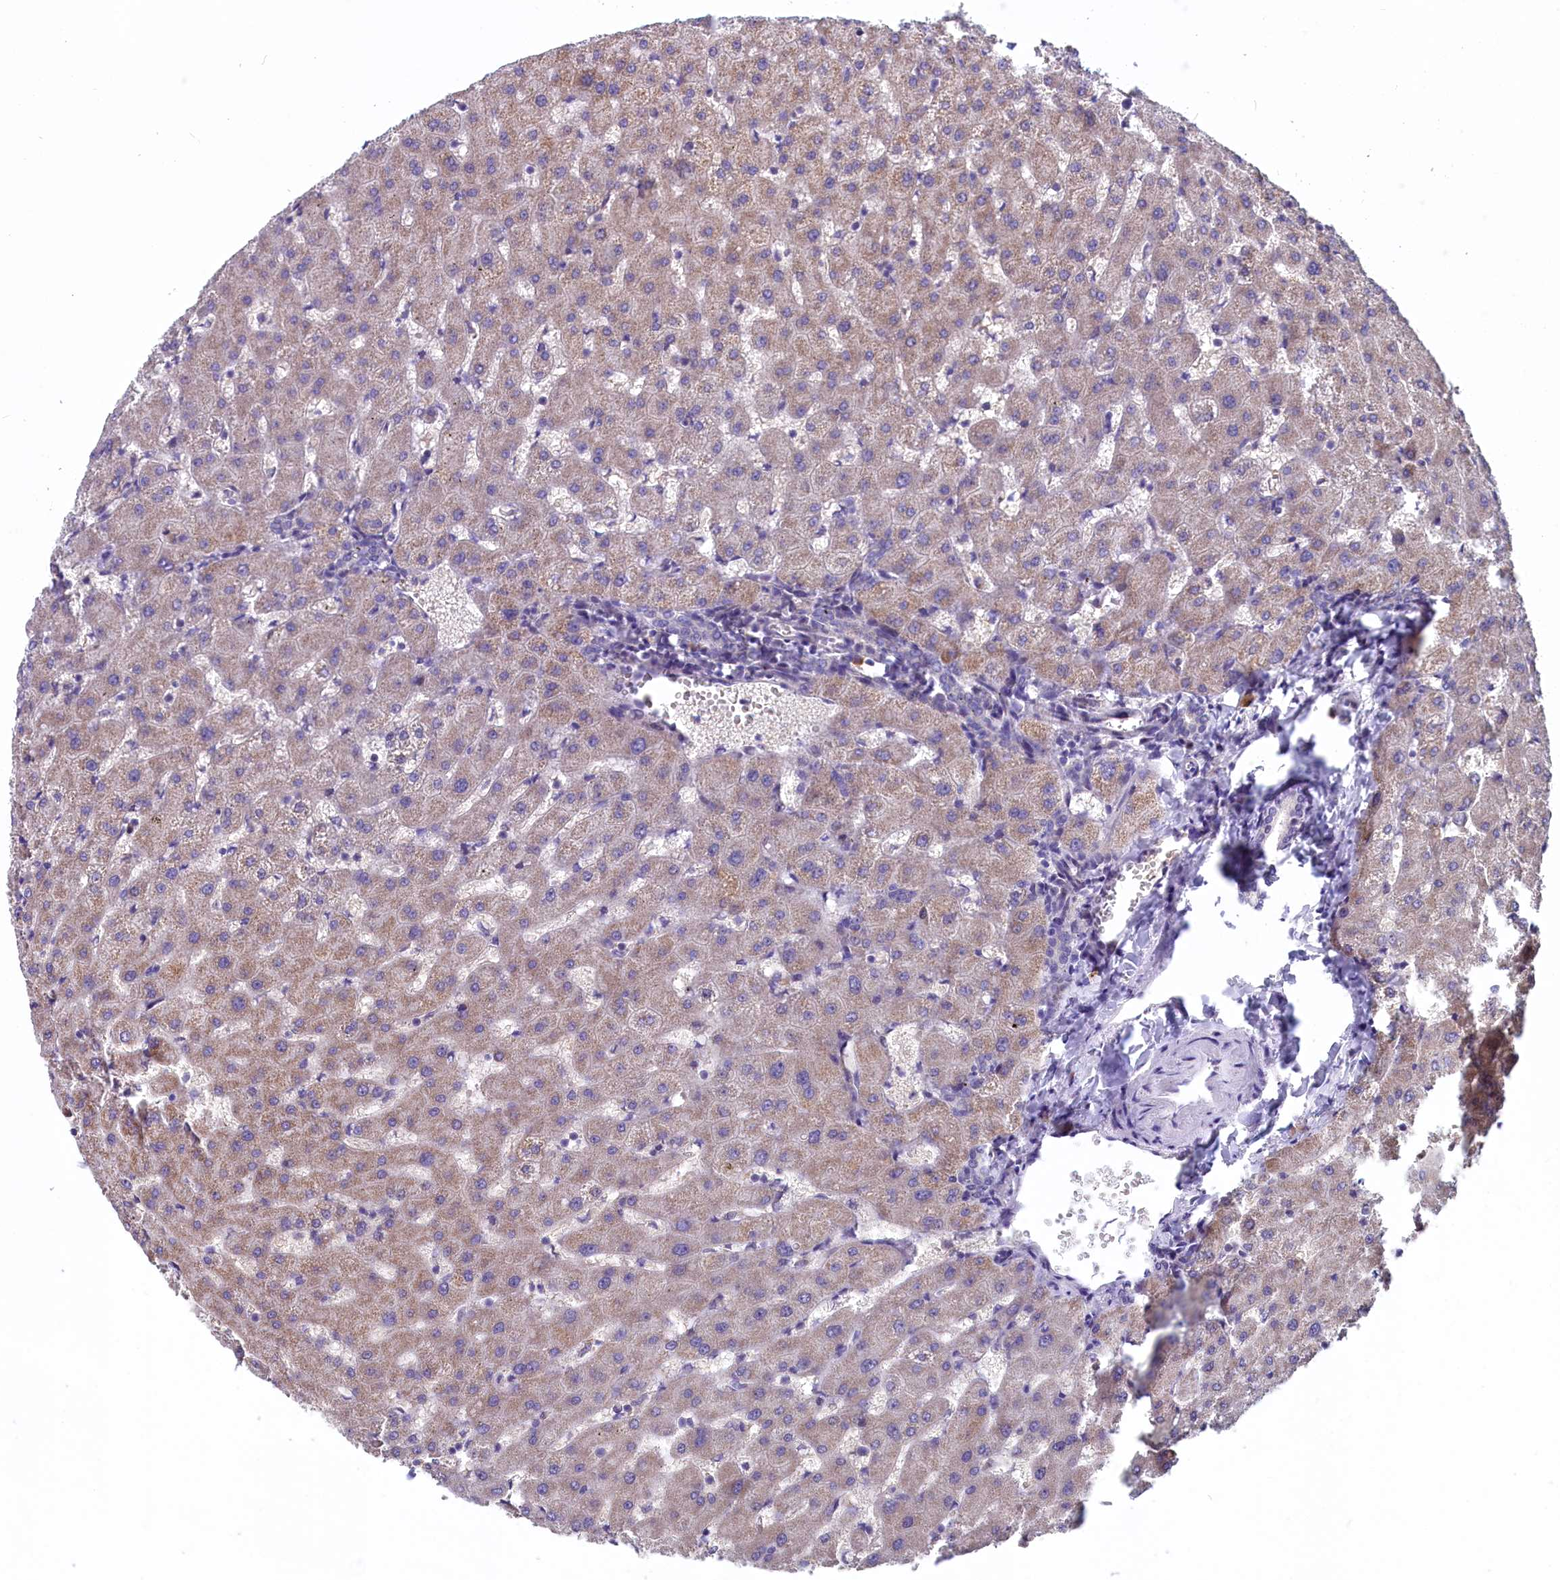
{"staining": {"intensity": "negative", "quantity": "none", "location": "none"}, "tissue": "liver", "cell_type": "Cholangiocytes", "image_type": "normal", "snomed": [{"axis": "morphology", "description": "Normal tissue, NOS"}, {"axis": "topography", "description": "Liver"}], "caption": "This is a photomicrograph of IHC staining of unremarkable liver, which shows no positivity in cholangiocytes.", "gene": "SLC39A6", "patient": {"sex": "female", "age": 63}}